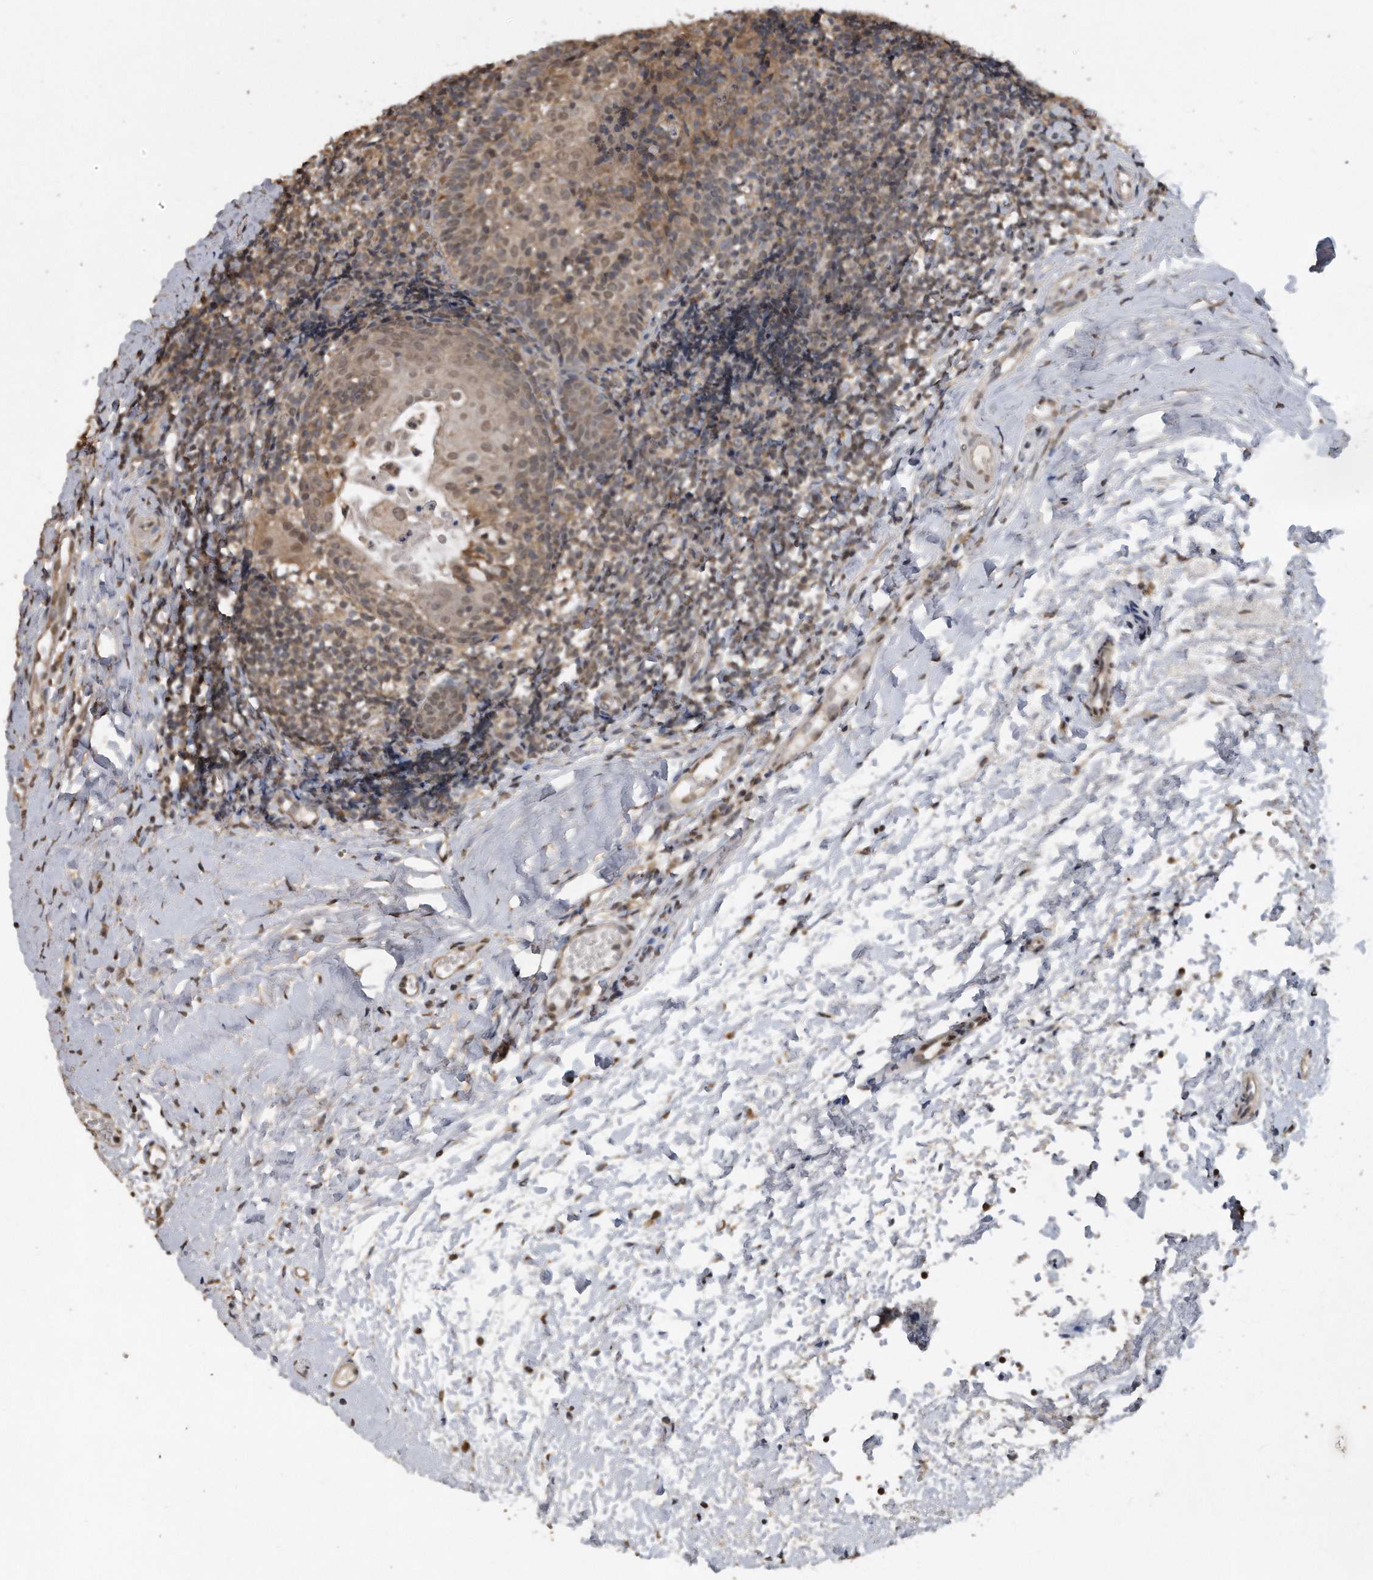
{"staining": {"intensity": "weak", "quantity": ">75%", "location": "nuclear"}, "tissue": "tonsil", "cell_type": "Germinal center cells", "image_type": "normal", "snomed": [{"axis": "morphology", "description": "Normal tissue, NOS"}, {"axis": "topography", "description": "Tonsil"}], "caption": "This is an image of immunohistochemistry (IHC) staining of unremarkable tonsil, which shows weak expression in the nuclear of germinal center cells.", "gene": "CRYZL1", "patient": {"sex": "female", "age": 19}}